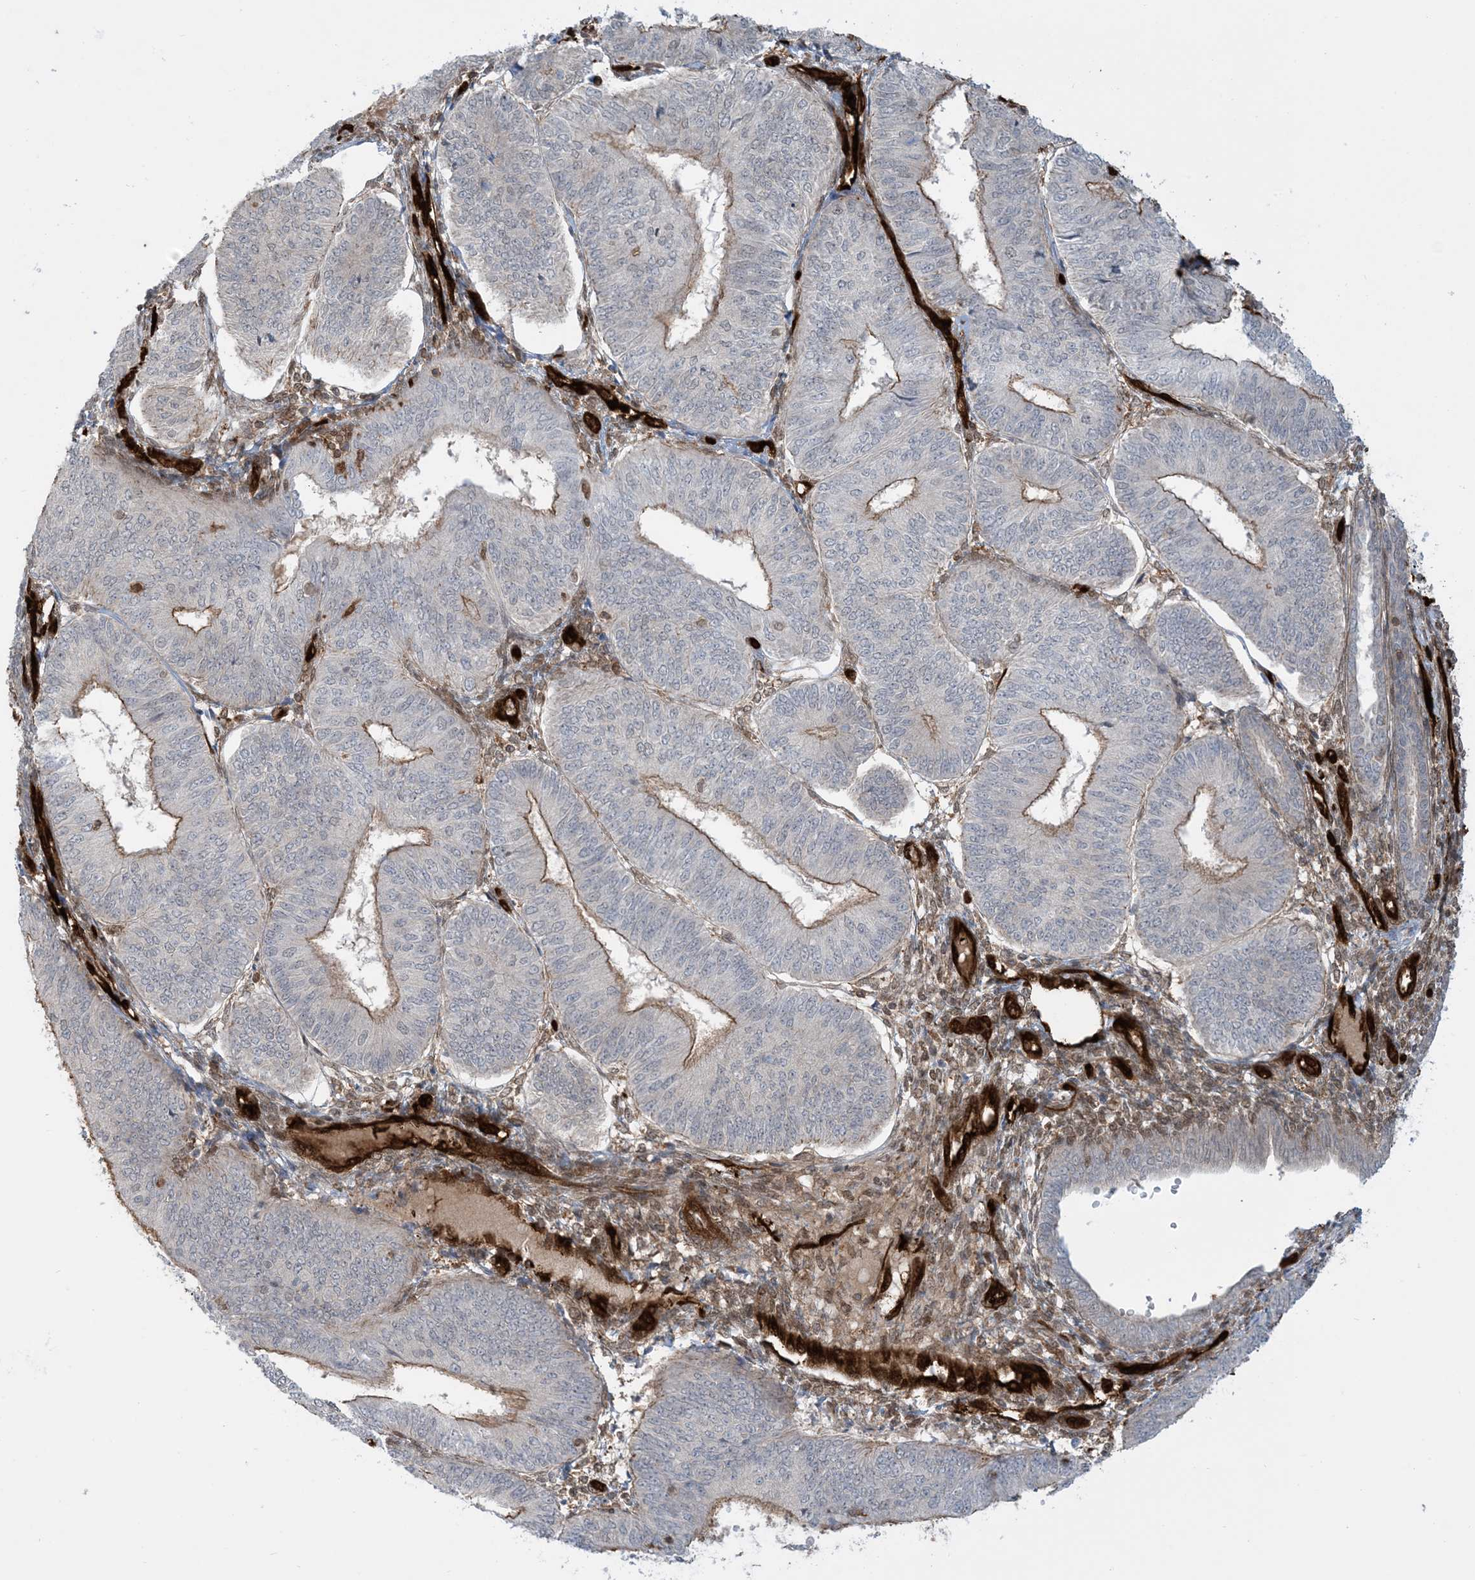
{"staining": {"intensity": "moderate", "quantity": "25%-75%", "location": "cytoplasmic/membranous"}, "tissue": "endometrial cancer", "cell_type": "Tumor cells", "image_type": "cancer", "snomed": [{"axis": "morphology", "description": "Adenocarcinoma, NOS"}, {"axis": "topography", "description": "Endometrium"}], "caption": "Endometrial cancer was stained to show a protein in brown. There is medium levels of moderate cytoplasmic/membranous positivity in about 25%-75% of tumor cells. The protein is stained brown, and the nuclei are stained in blue (DAB (3,3'-diaminobenzidine) IHC with brightfield microscopy, high magnification).", "gene": "PPM1F", "patient": {"sex": "female", "age": 58}}